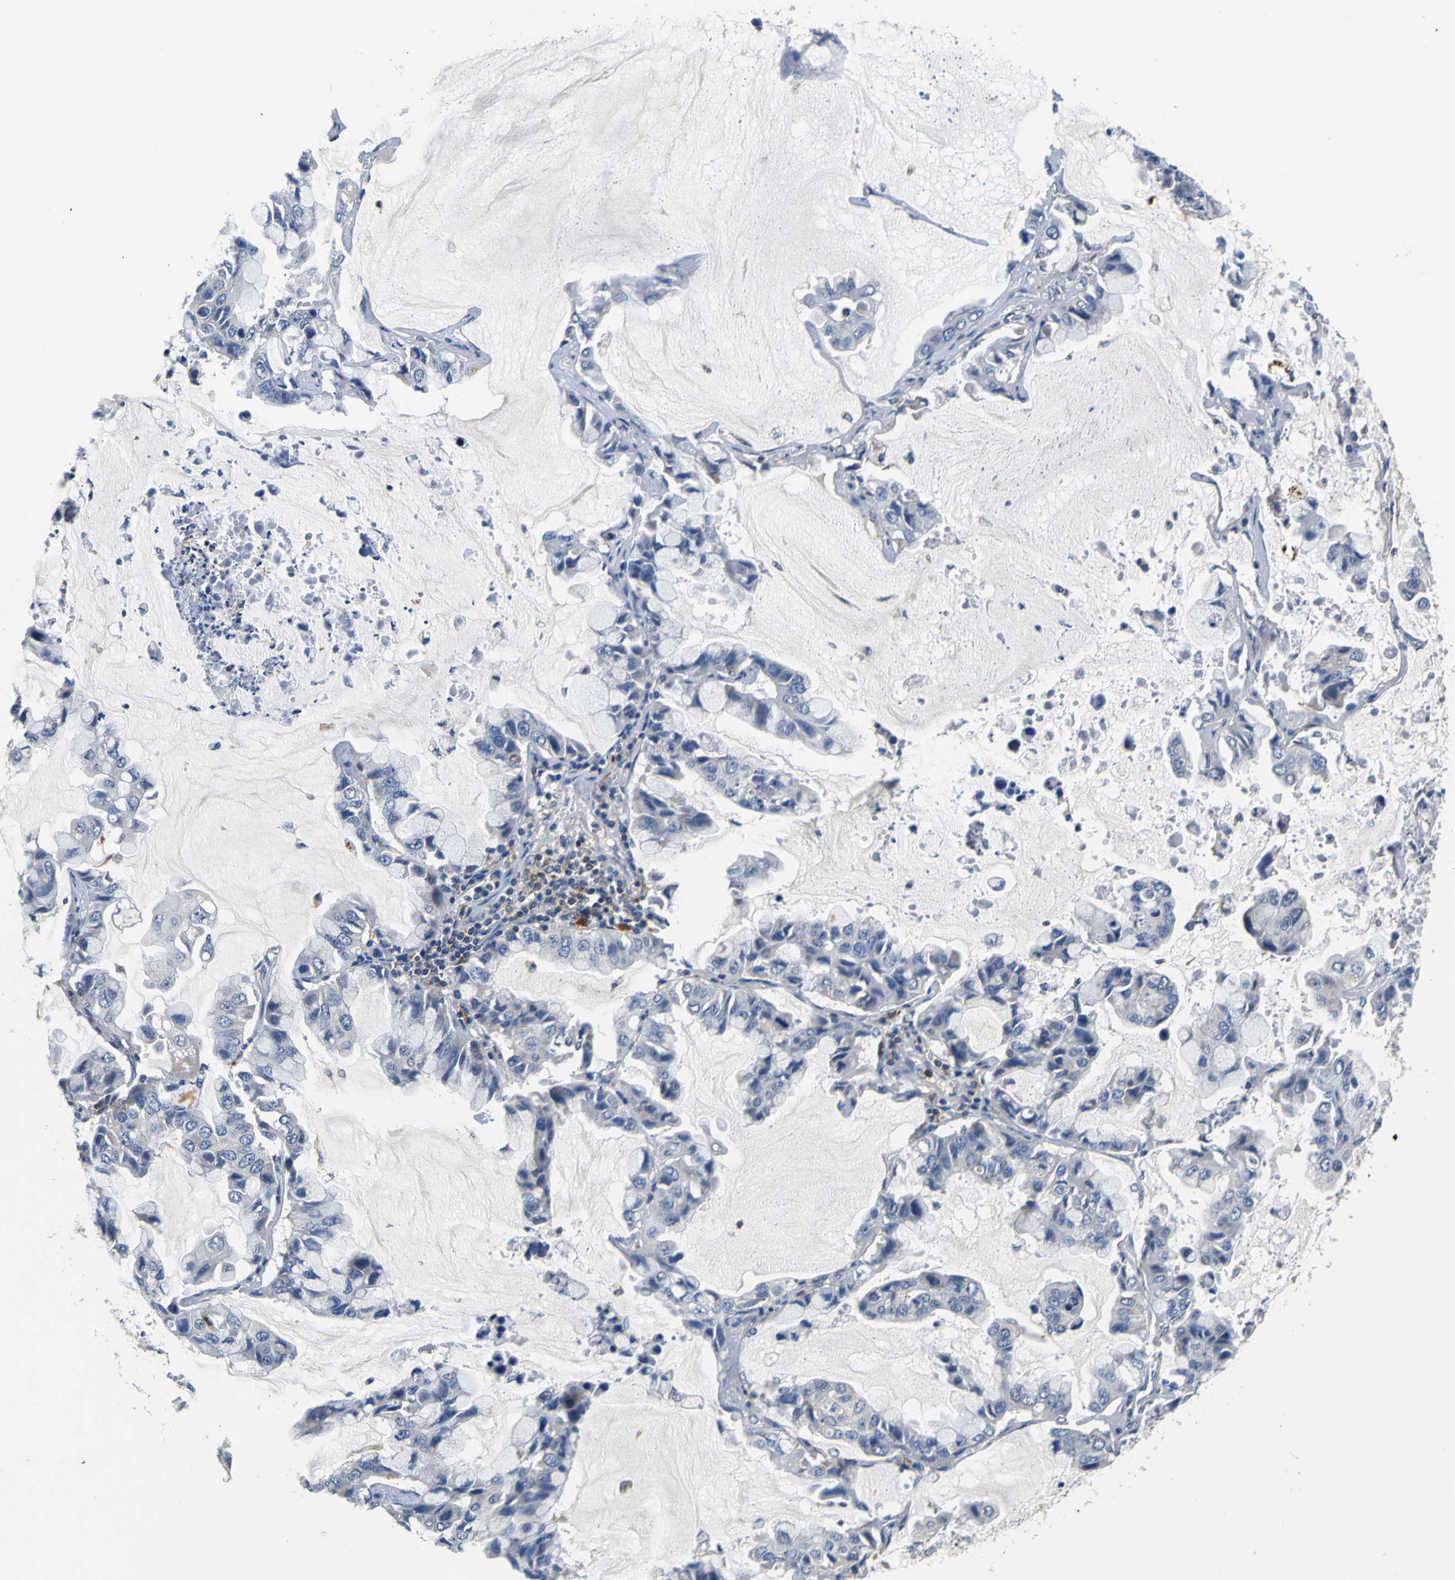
{"staining": {"intensity": "negative", "quantity": "none", "location": "none"}, "tissue": "lung cancer", "cell_type": "Tumor cells", "image_type": "cancer", "snomed": [{"axis": "morphology", "description": "Adenocarcinoma, NOS"}, {"axis": "topography", "description": "Lung"}], "caption": "There is no significant staining in tumor cells of adenocarcinoma (lung). The staining is performed using DAB (3,3'-diaminobenzidine) brown chromogen with nuclei counter-stained in using hematoxylin.", "gene": "TNIK", "patient": {"sex": "male", "age": 64}}